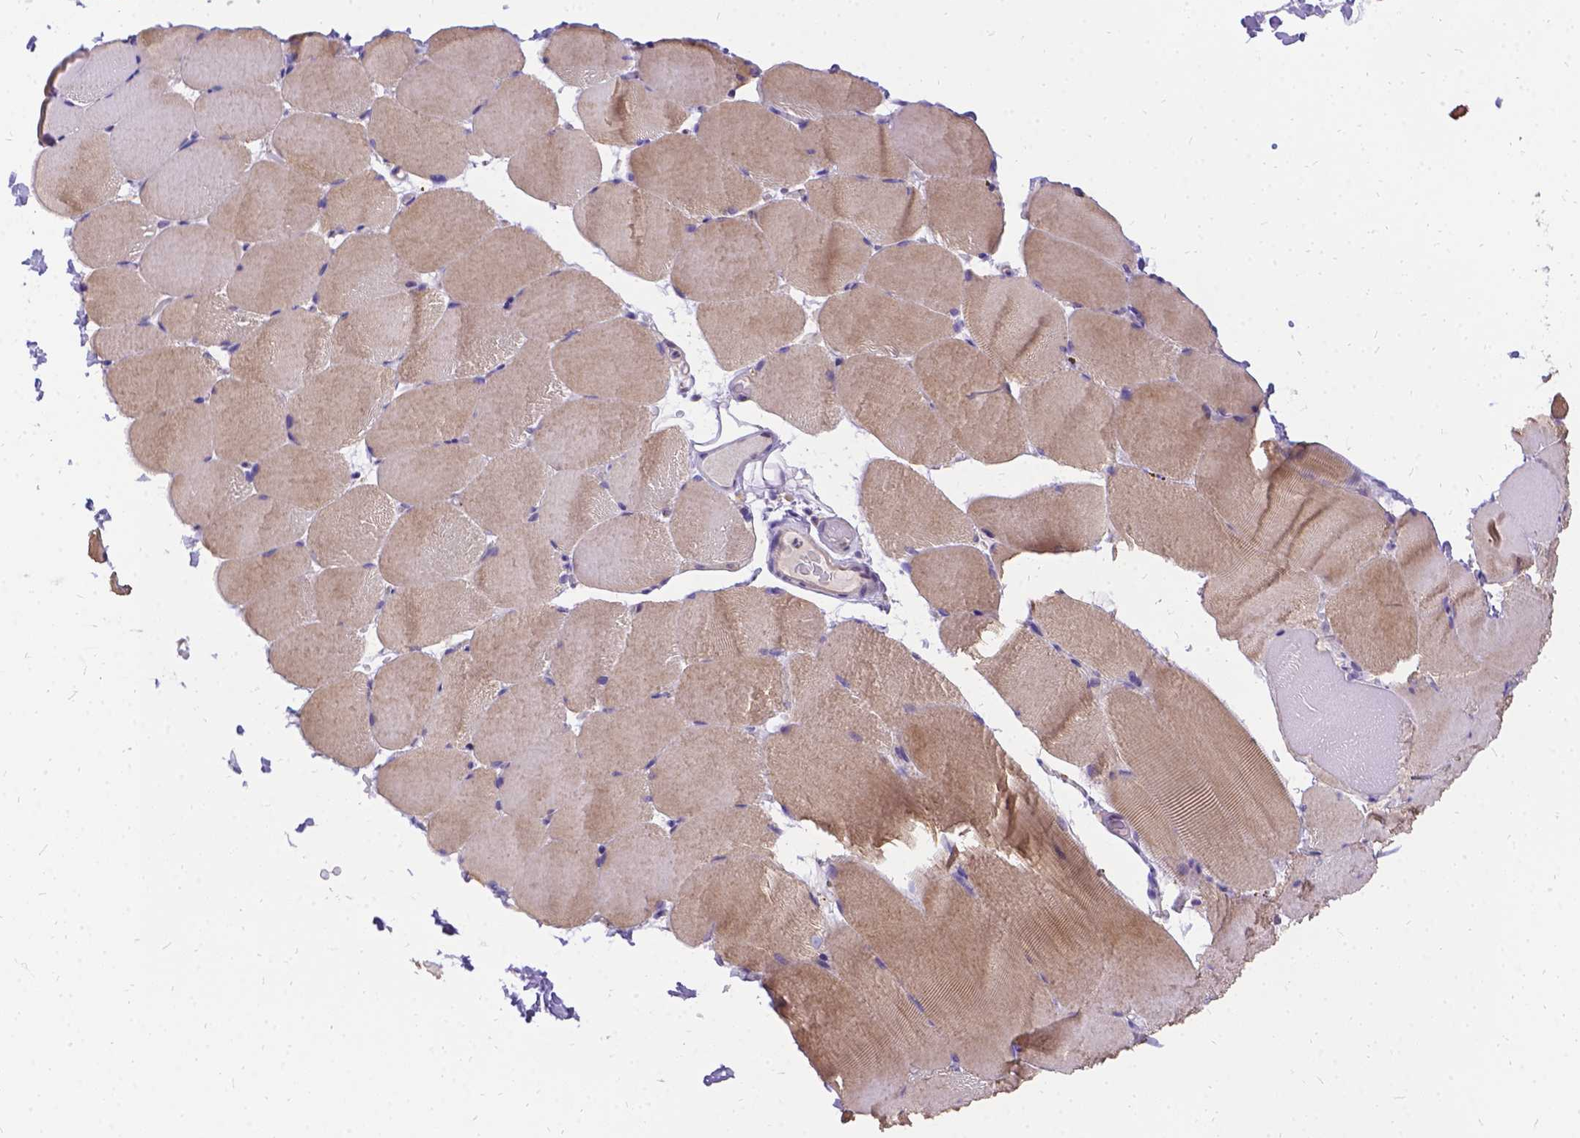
{"staining": {"intensity": "weak", "quantity": "25%-75%", "location": "cytoplasmic/membranous"}, "tissue": "skeletal muscle", "cell_type": "Myocytes", "image_type": "normal", "snomed": [{"axis": "morphology", "description": "Normal tissue, NOS"}, {"axis": "topography", "description": "Skeletal muscle"}], "caption": "A low amount of weak cytoplasmic/membranous staining is identified in about 25%-75% of myocytes in normal skeletal muscle. Nuclei are stained in blue.", "gene": "DENND6A", "patient": {"sex": "female", "age": 37}}